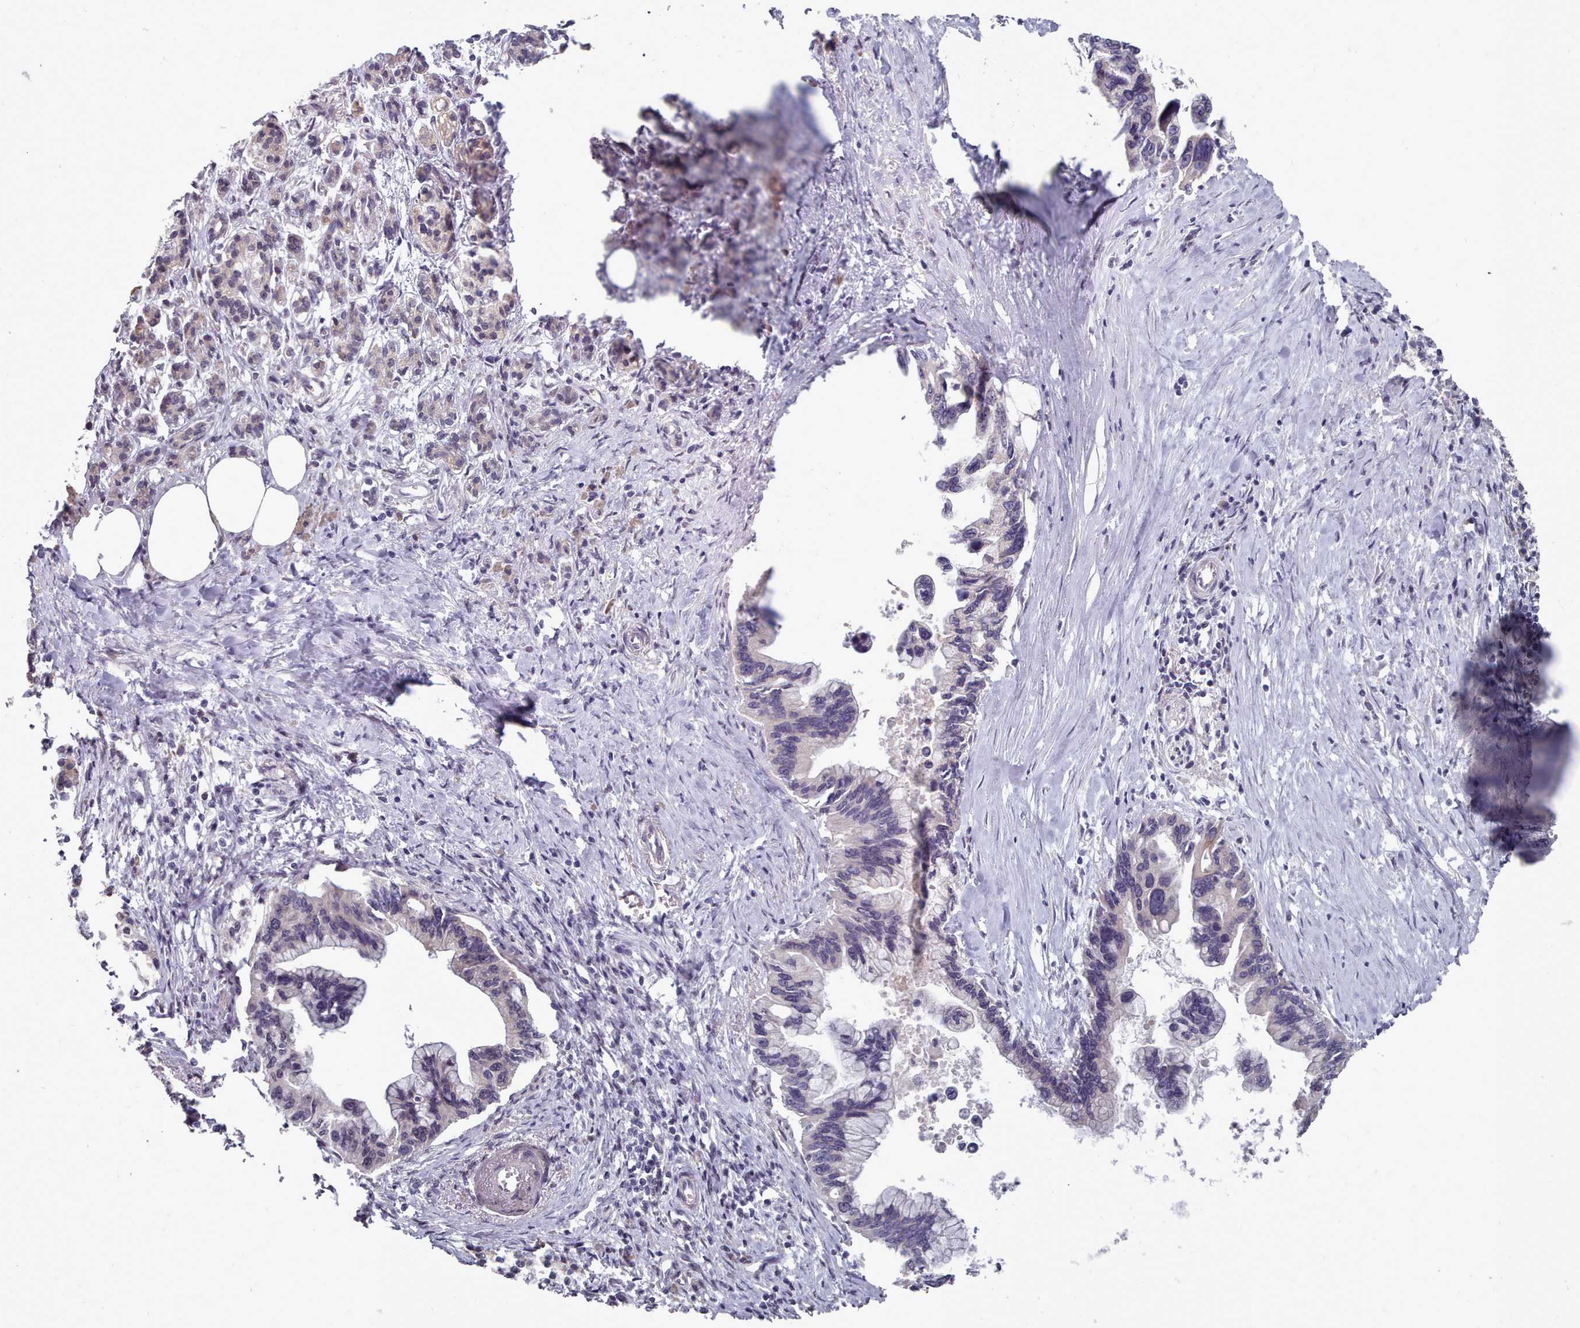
{"staining": {"intensity": "negative", "quantity": "none", "location": "none"}, "tissue": "pancreatic cancer", "cell_type": "Tumor cells", "image_type": "cancer", "snomed": [{"axis": "morphology", "description": "Adenocarcinoma, NOS"}, {"axis": "topography", "description": "Pancreas"}], "caption": "Protein analysis of adenocarcinoma (pancreatic) shows no significant staining in tumor cells.", "gene": "ACKR3", "patient": {"sex": "female", "age": 83}}